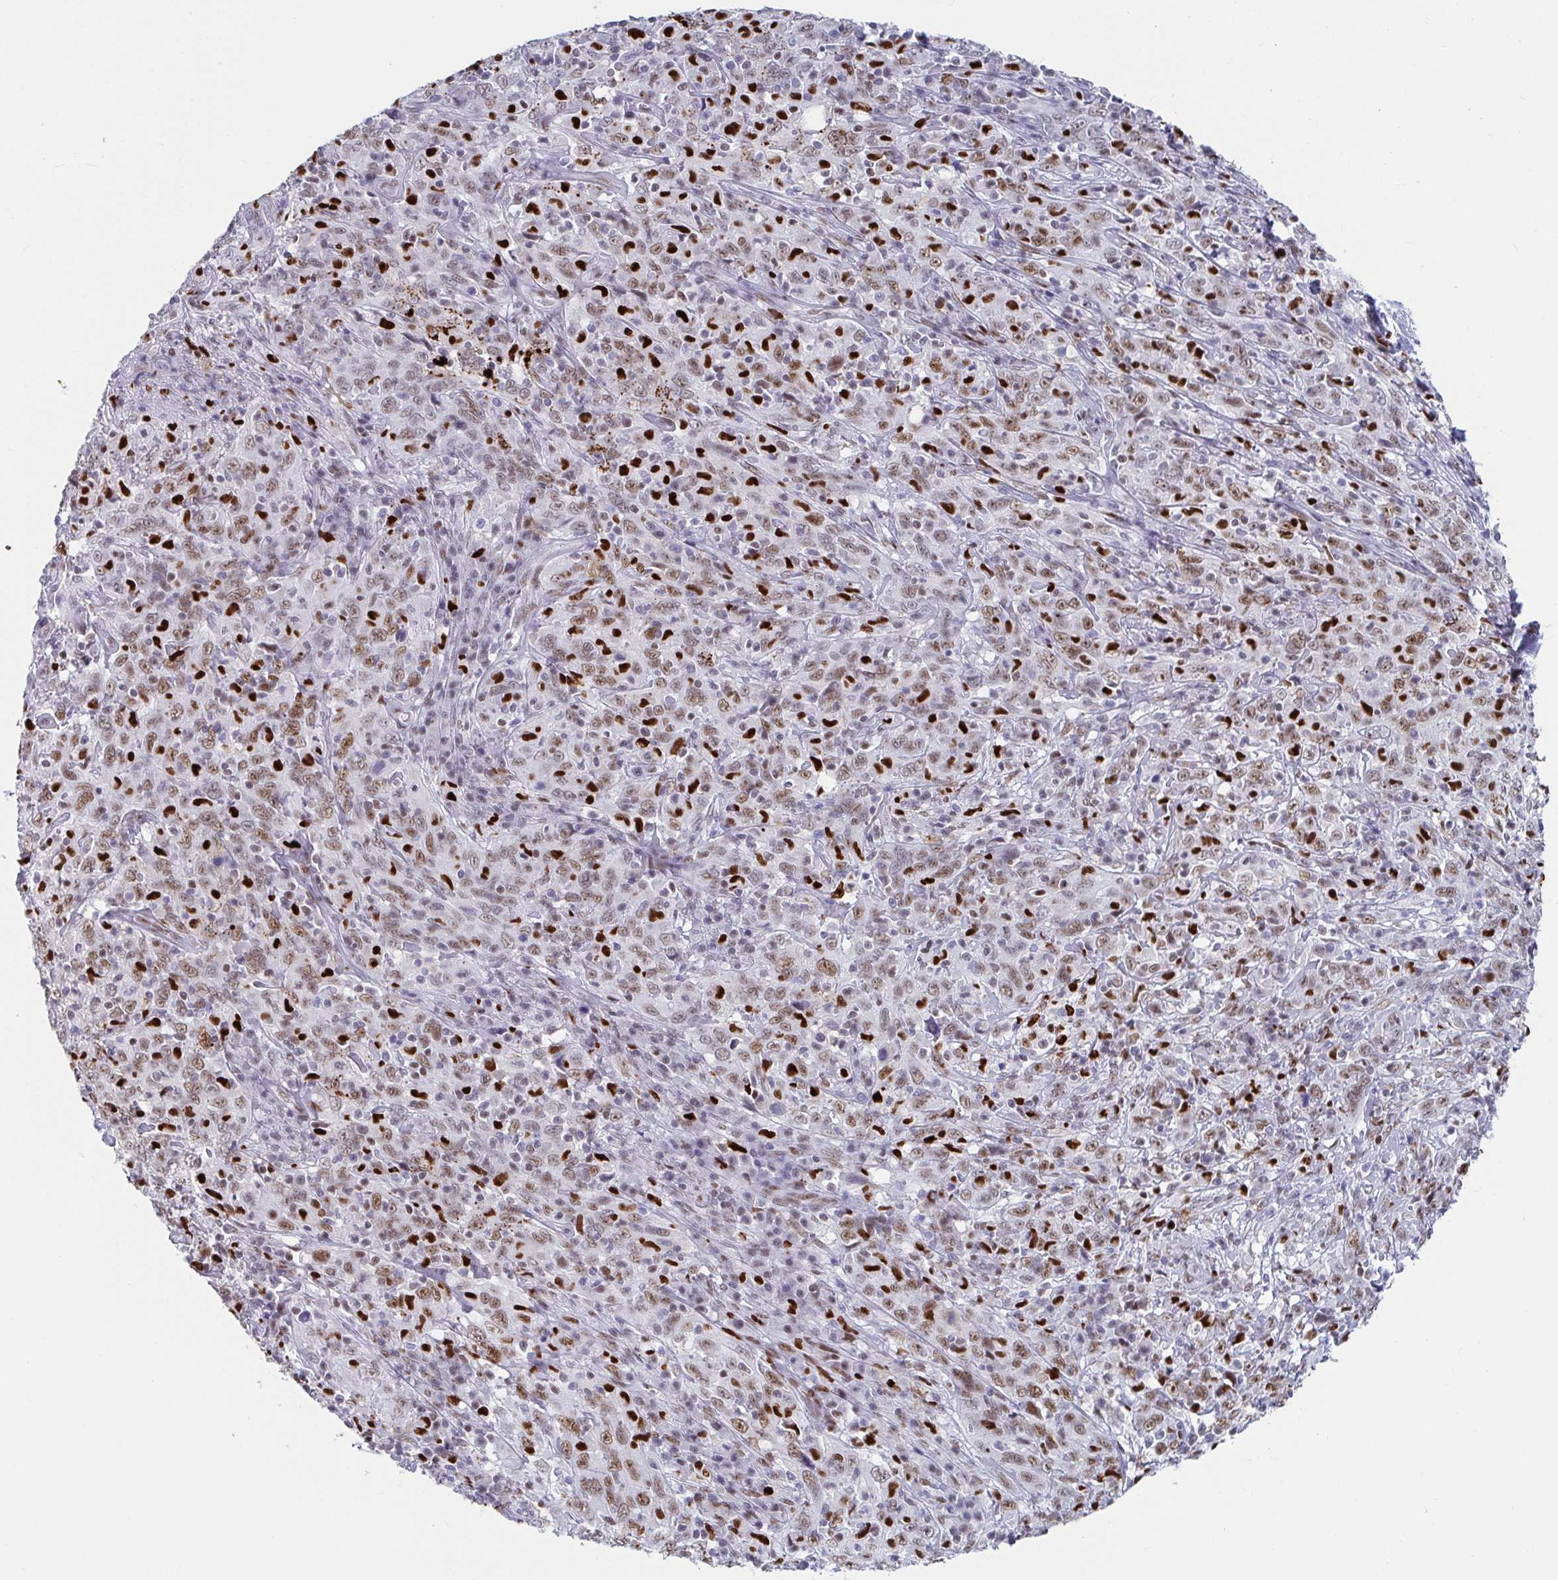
{"staining": {"intensity": "moderate", "quantity": ">75%", "location": "nuclear"}, "tissue": "cervical cancer", "cell_type": "Tumor cells", "image_type": "cancer", "snomed": [{"axis": "morphology", "description": "Squamous cell carcinoma, NOS"}, {"axis": "topography", "description": "Cervix"}], "caption": "Immunohistochemistry (IHC) of cervical cancer (squamous cell carcinoma) displays medium levels of moderate nuclear expression in about >75% of tumor cells.", "gene": "ZNF586", "patient": {"sex": "female", "age": 46}}